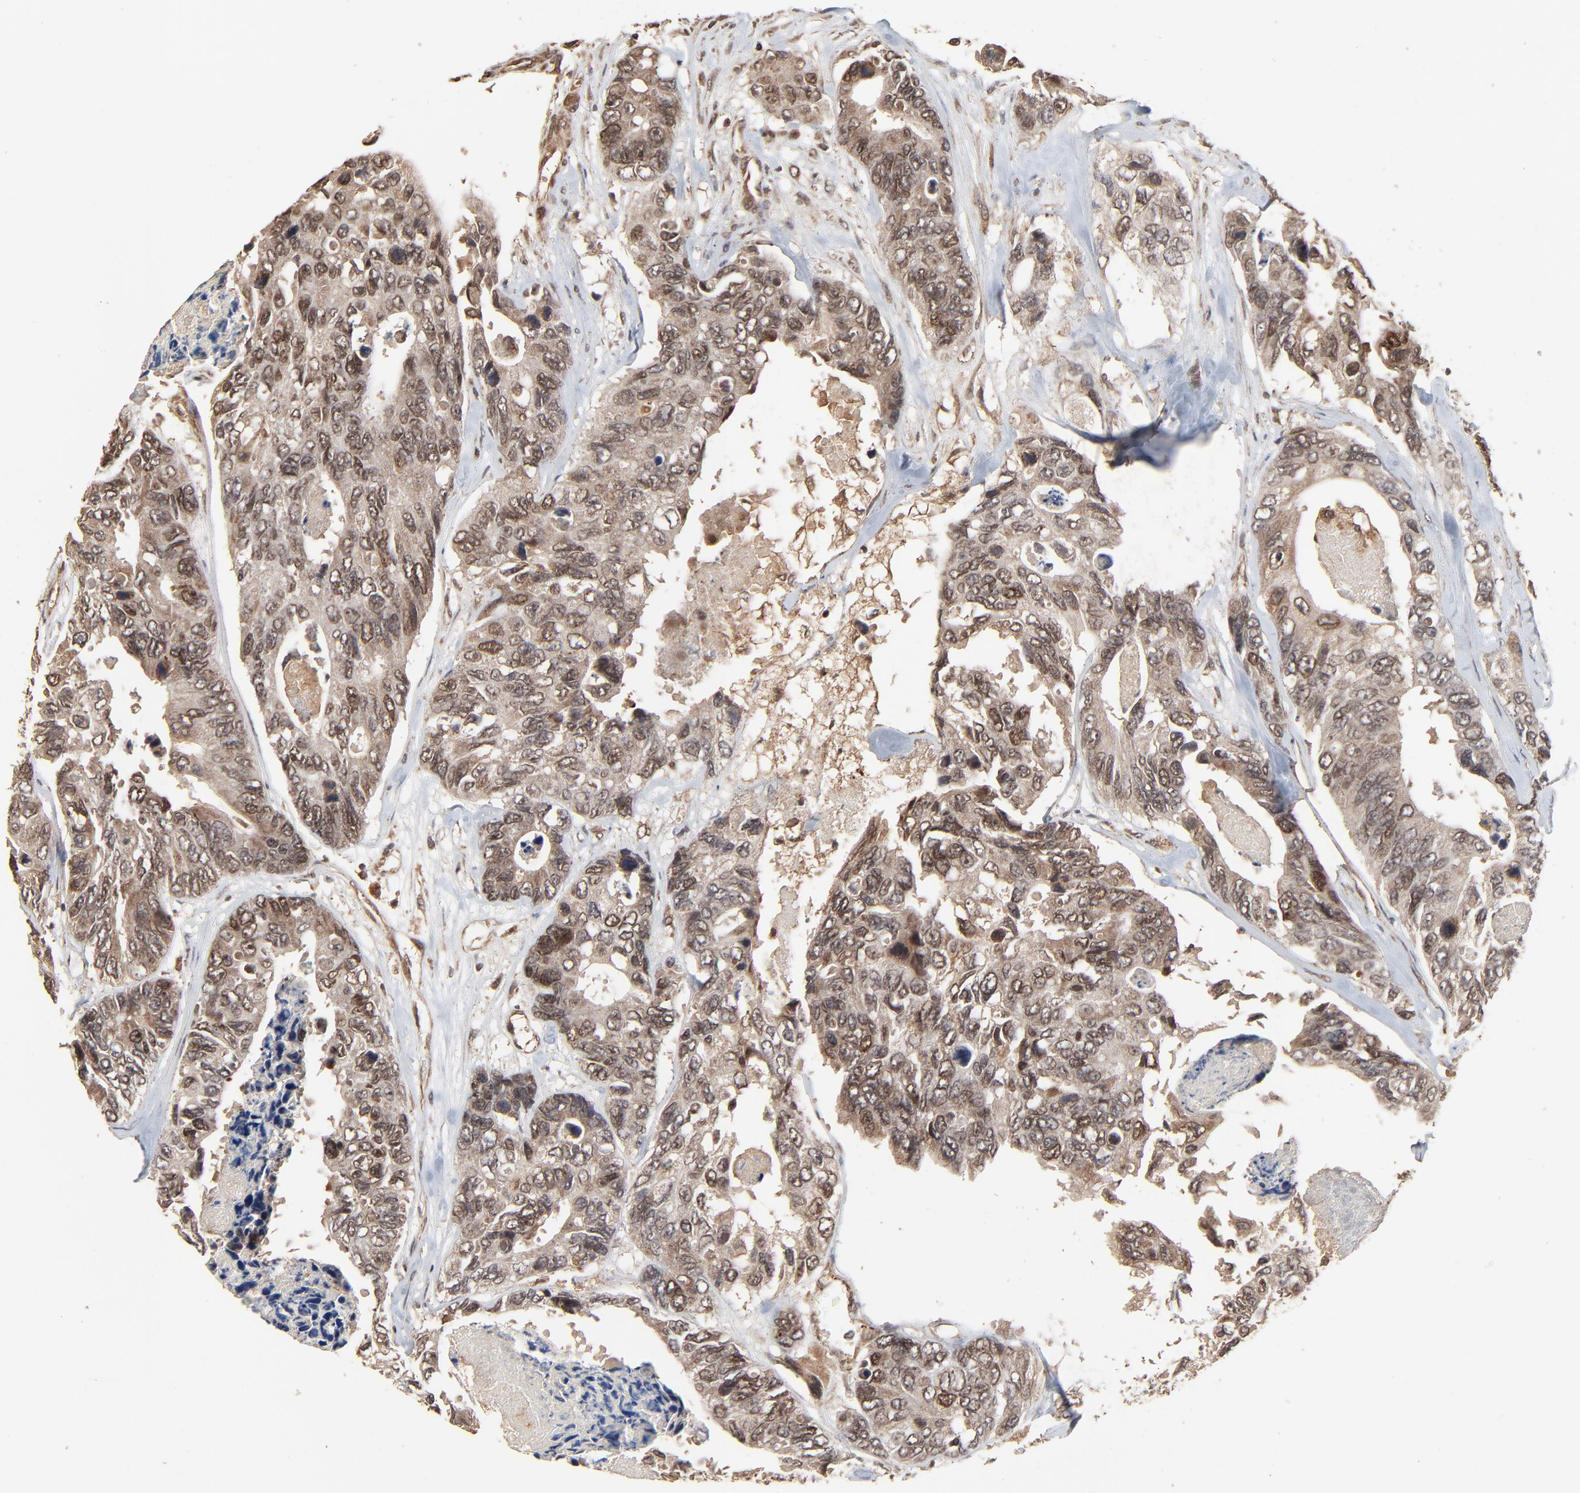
{"staining": {"intensity": "moderate", "quantity": ">75%", "location": "cytoplasmic/membranous,nuclear"}, "tissue": "colorectal cancer", "cell_type": "Tumor cells", "image_type": "cancer", "snomed": [{"axis": "morphology", "description": "Adenocarcinoma, NOS"}, {"axis": "topography", "description": "Colon"}], "caption": "Protein expression by immunohistochemistry (IHC) exhibits moderate cytoplasmic/membranous and nuclear expression in about >75% of tumor cells in colorectal cancer (adenocarcinoma).", "gene": "FAM227A", "patient": {"sex": "female", "age": 86}}